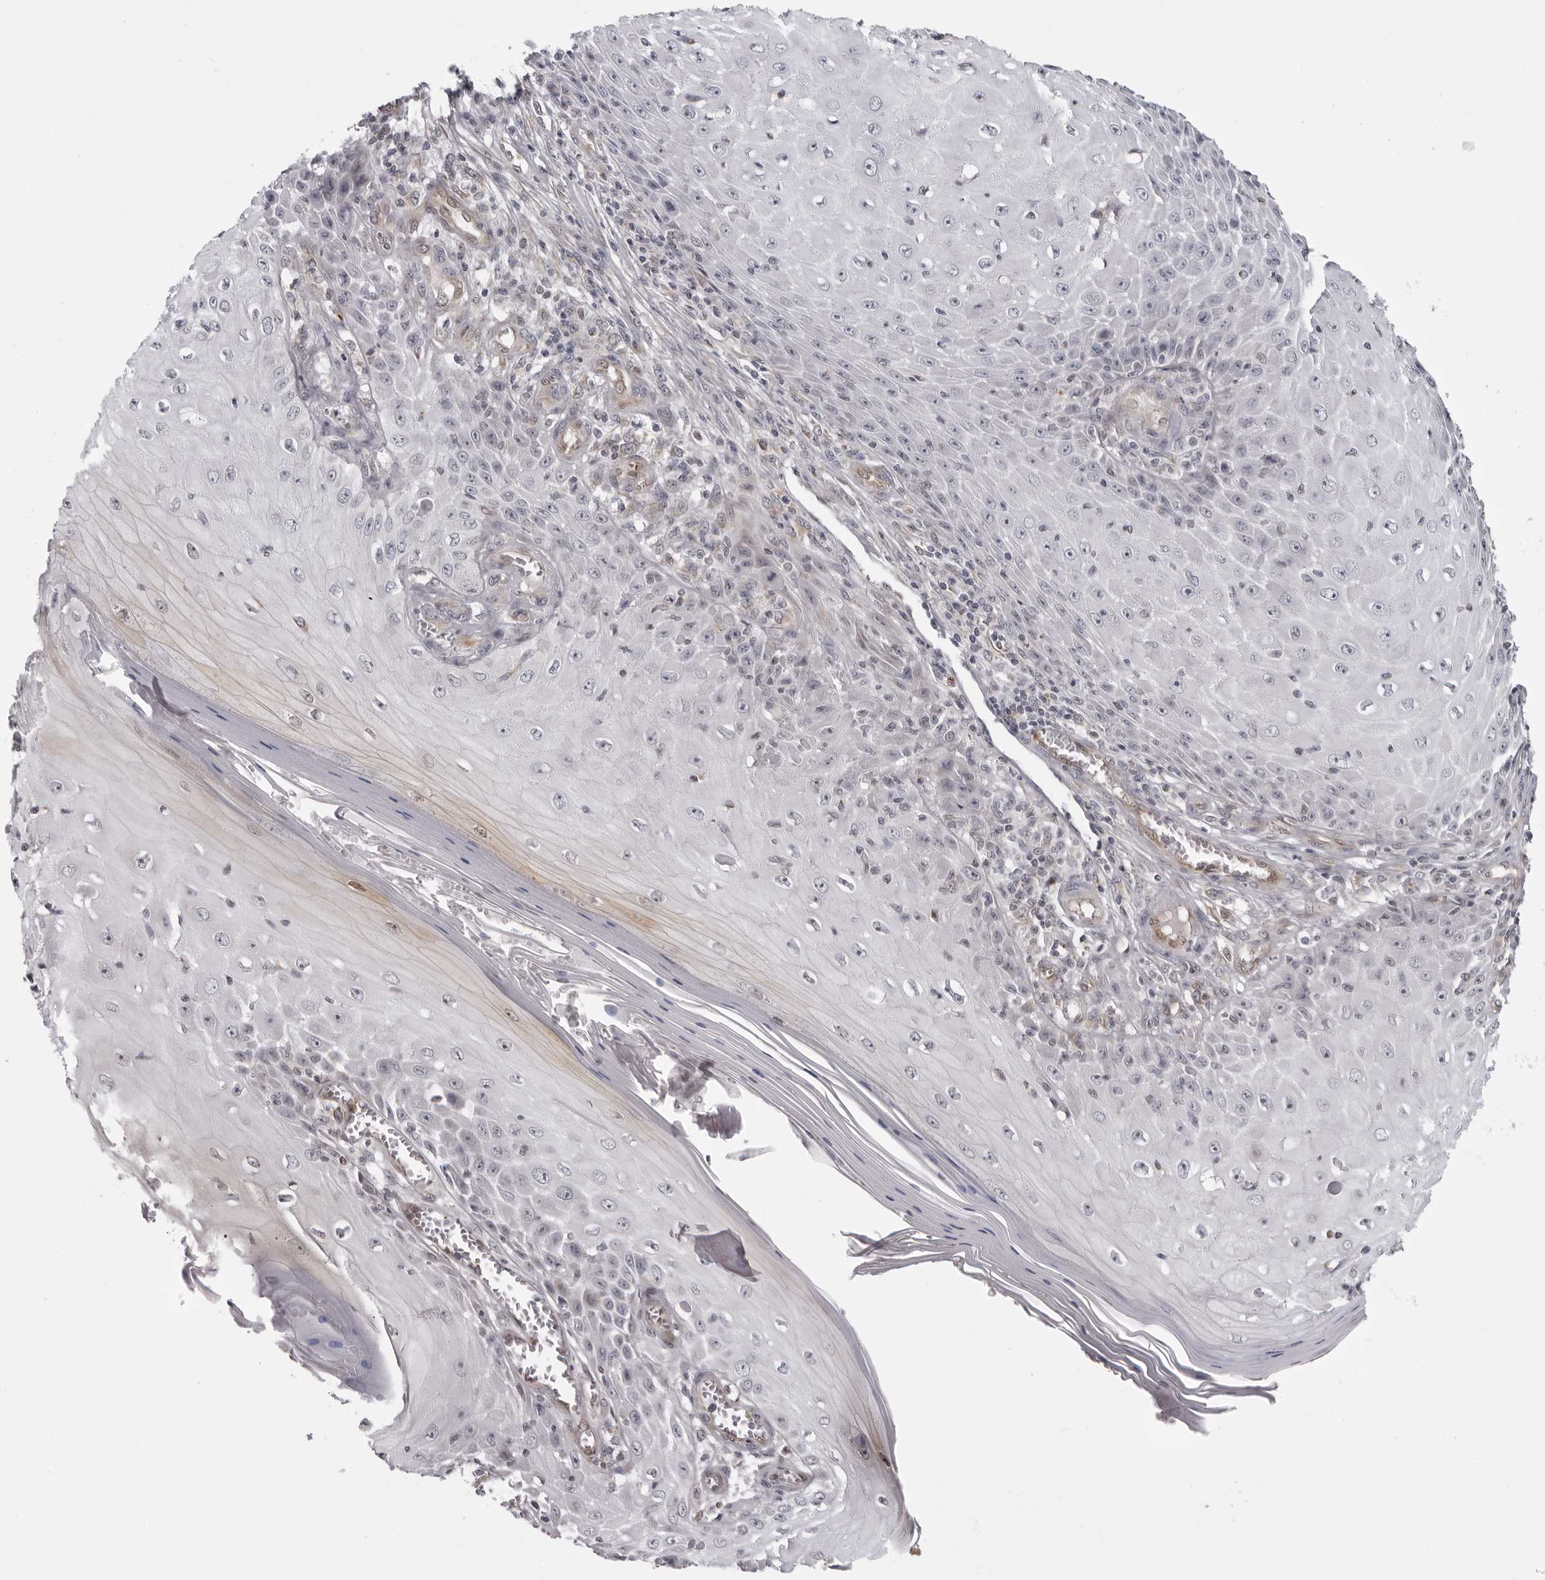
{"staining": {"intensity": "negative", "quantity": "none", "location": "none"}, "tissue": "skin cancer", "cell_type": "Tumor cells", "image_type": "cancer", "snomed": [{"axis": "morphology", "description": "Squamous cell carcinoma, NOS"}, {"axis": "topography", "description": "Skin"}], "caption": "An image of skin cancer (squamous cell carcinoma) stained for a protein shows no brown staining in tumor cells.", "gene": "MAPK12", "patient": {"sex": "female", "age": 73}}